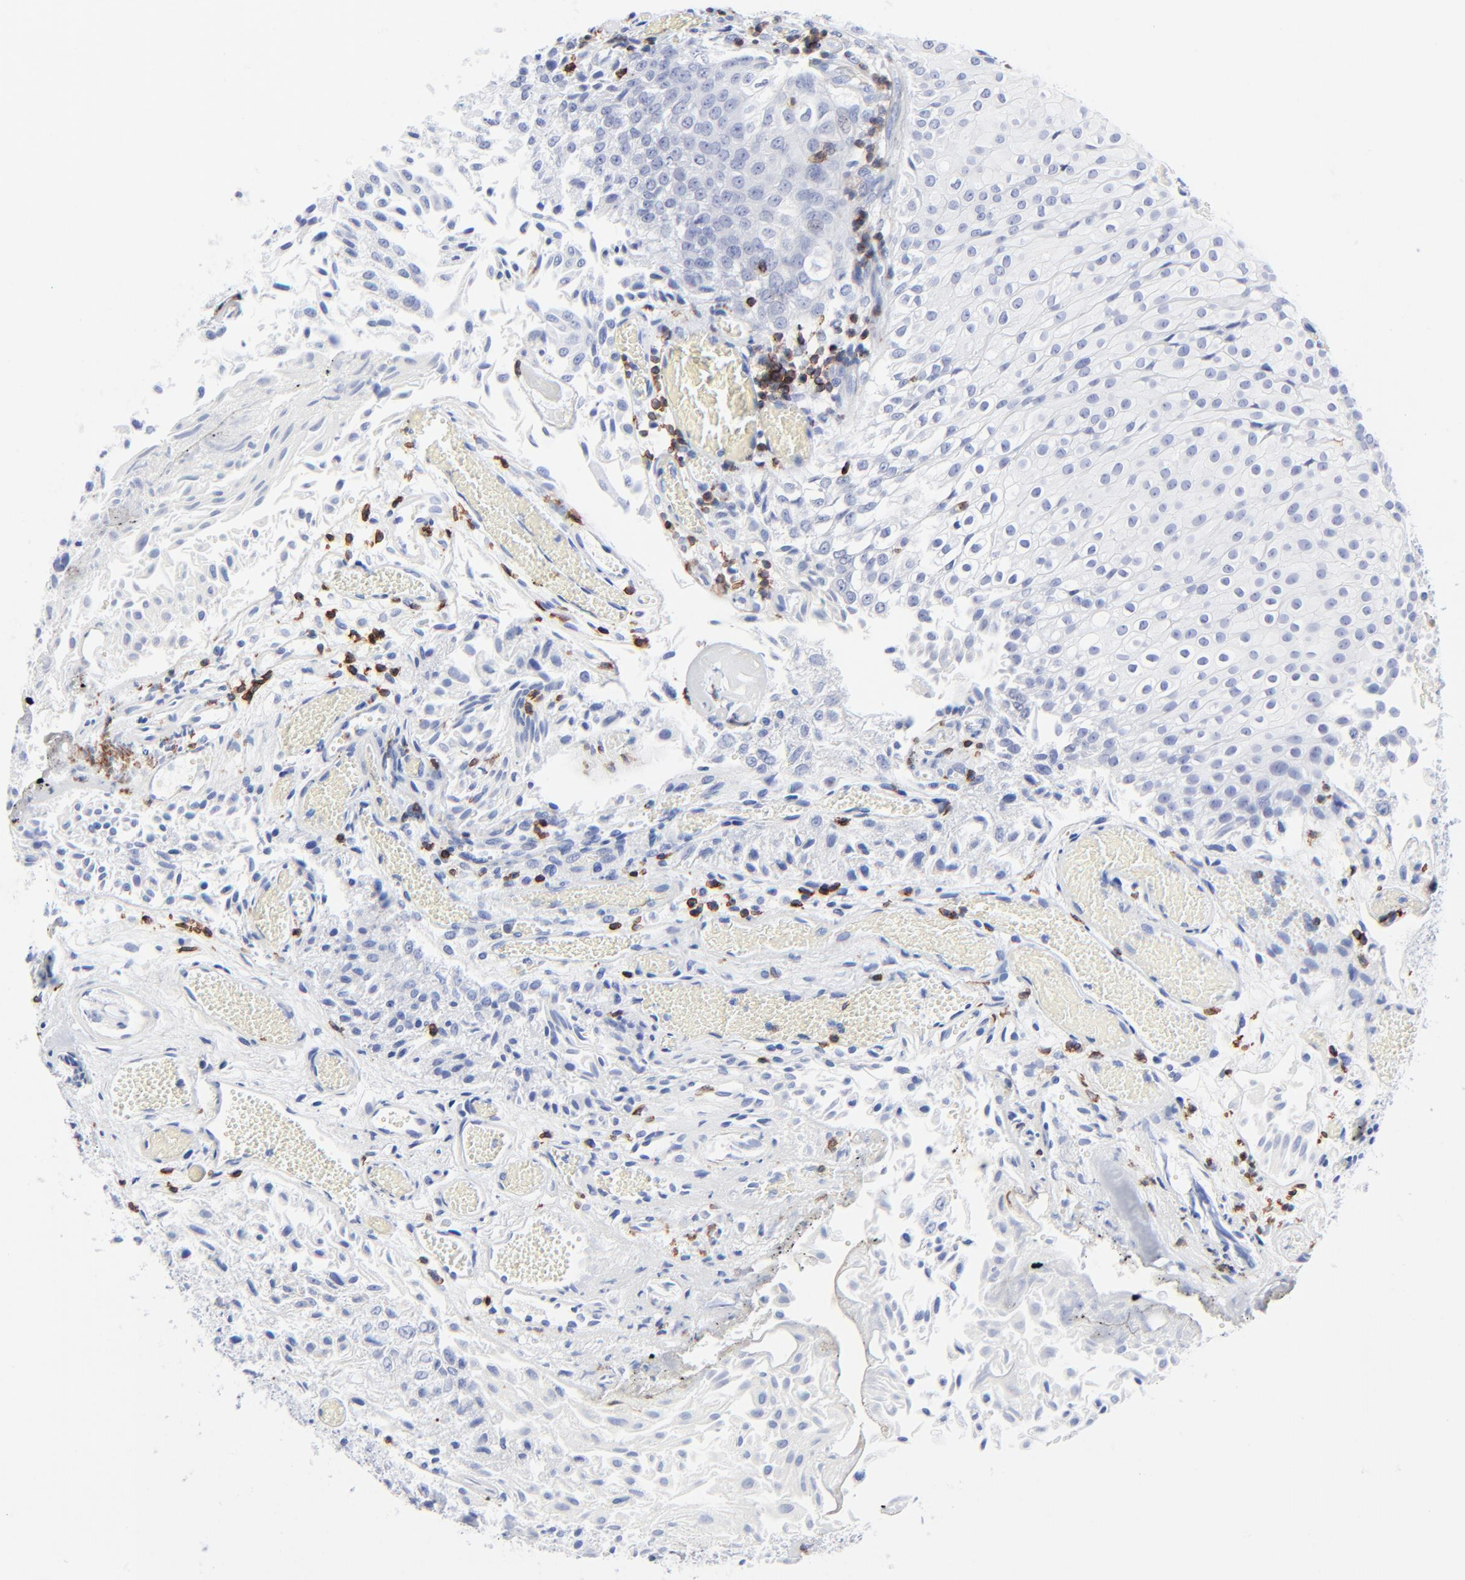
{"staining": {"intensity": "negative", "quantity": "none", "location": "none"}, "tissue": "urothelial cancer", "cell_type": "Tumor cells", "image_type": "cancer", "snomed": [{"axis": "morphology", "description": "Urothelial carcinoma, Low grade"}, {"axis": "topography", "description": "Urinary bladder"}], "caption": "A histopathology image of urothelial cancer stained for a protein demonstrates no brown staining in tumor cells. Brightfield microscopy of IHC stained with DAB (brown) and hematoxylin (blue), captured at high magnification.", "gene": "LCK", "patient": {"sex": "male", "age": 86}}